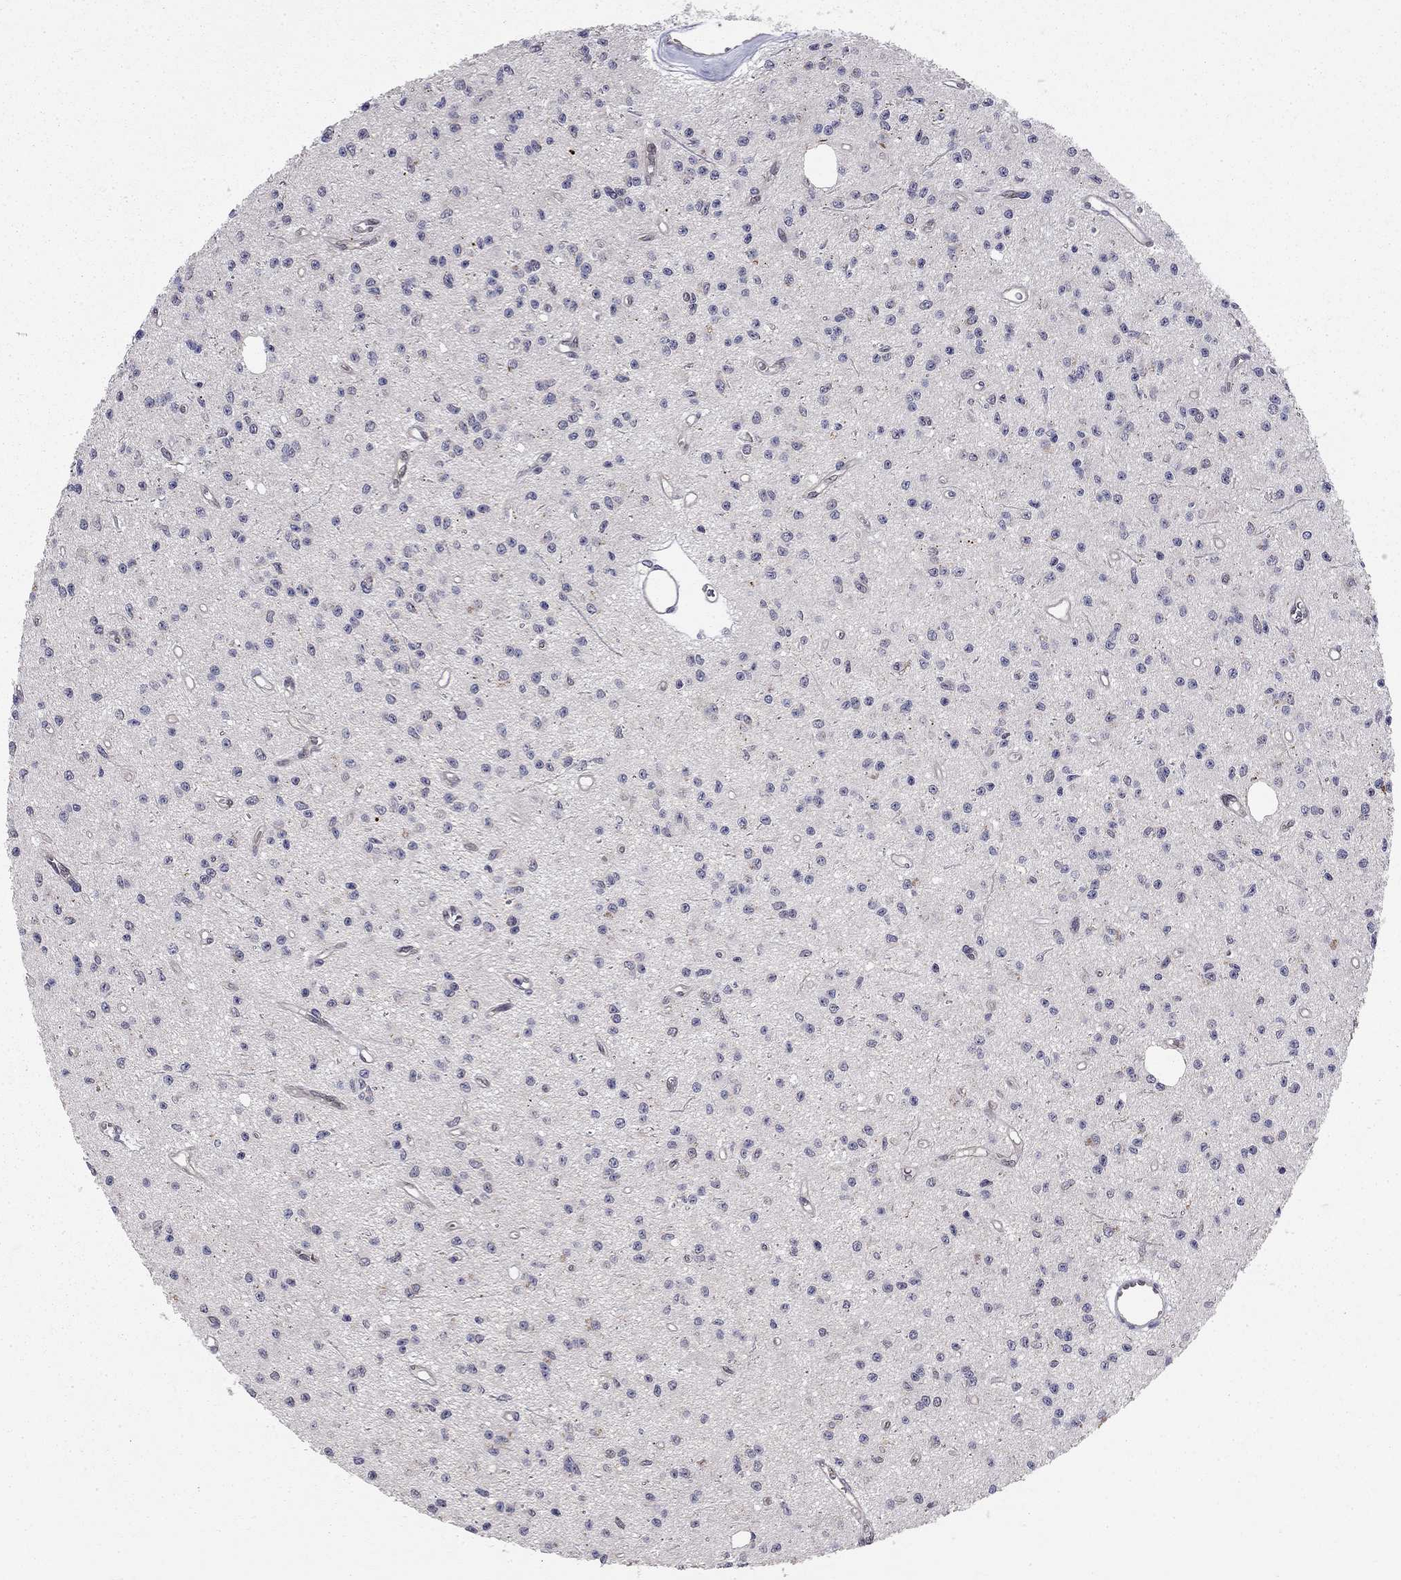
{"staining": {"intensity": "negative", "quantity": "none", "location": "none"}, "tissue": "glioma", "cell_type": "Tumor cells", "image_type": "cancer", "snomed": [{"axis": "morphology", "description": "Glioma, malignant, Low grade"}, {"axis": "topography", "description": "Brain"}], "caption": "Immunohistochemistry (IHC) image of neoplastic tissue: malignant glioma (low-grade) stained with DAB reveals no significant protein positivity in tumor cells.", "gene": "STXBP6", "patient": {"sex": "female", "age": 45}}